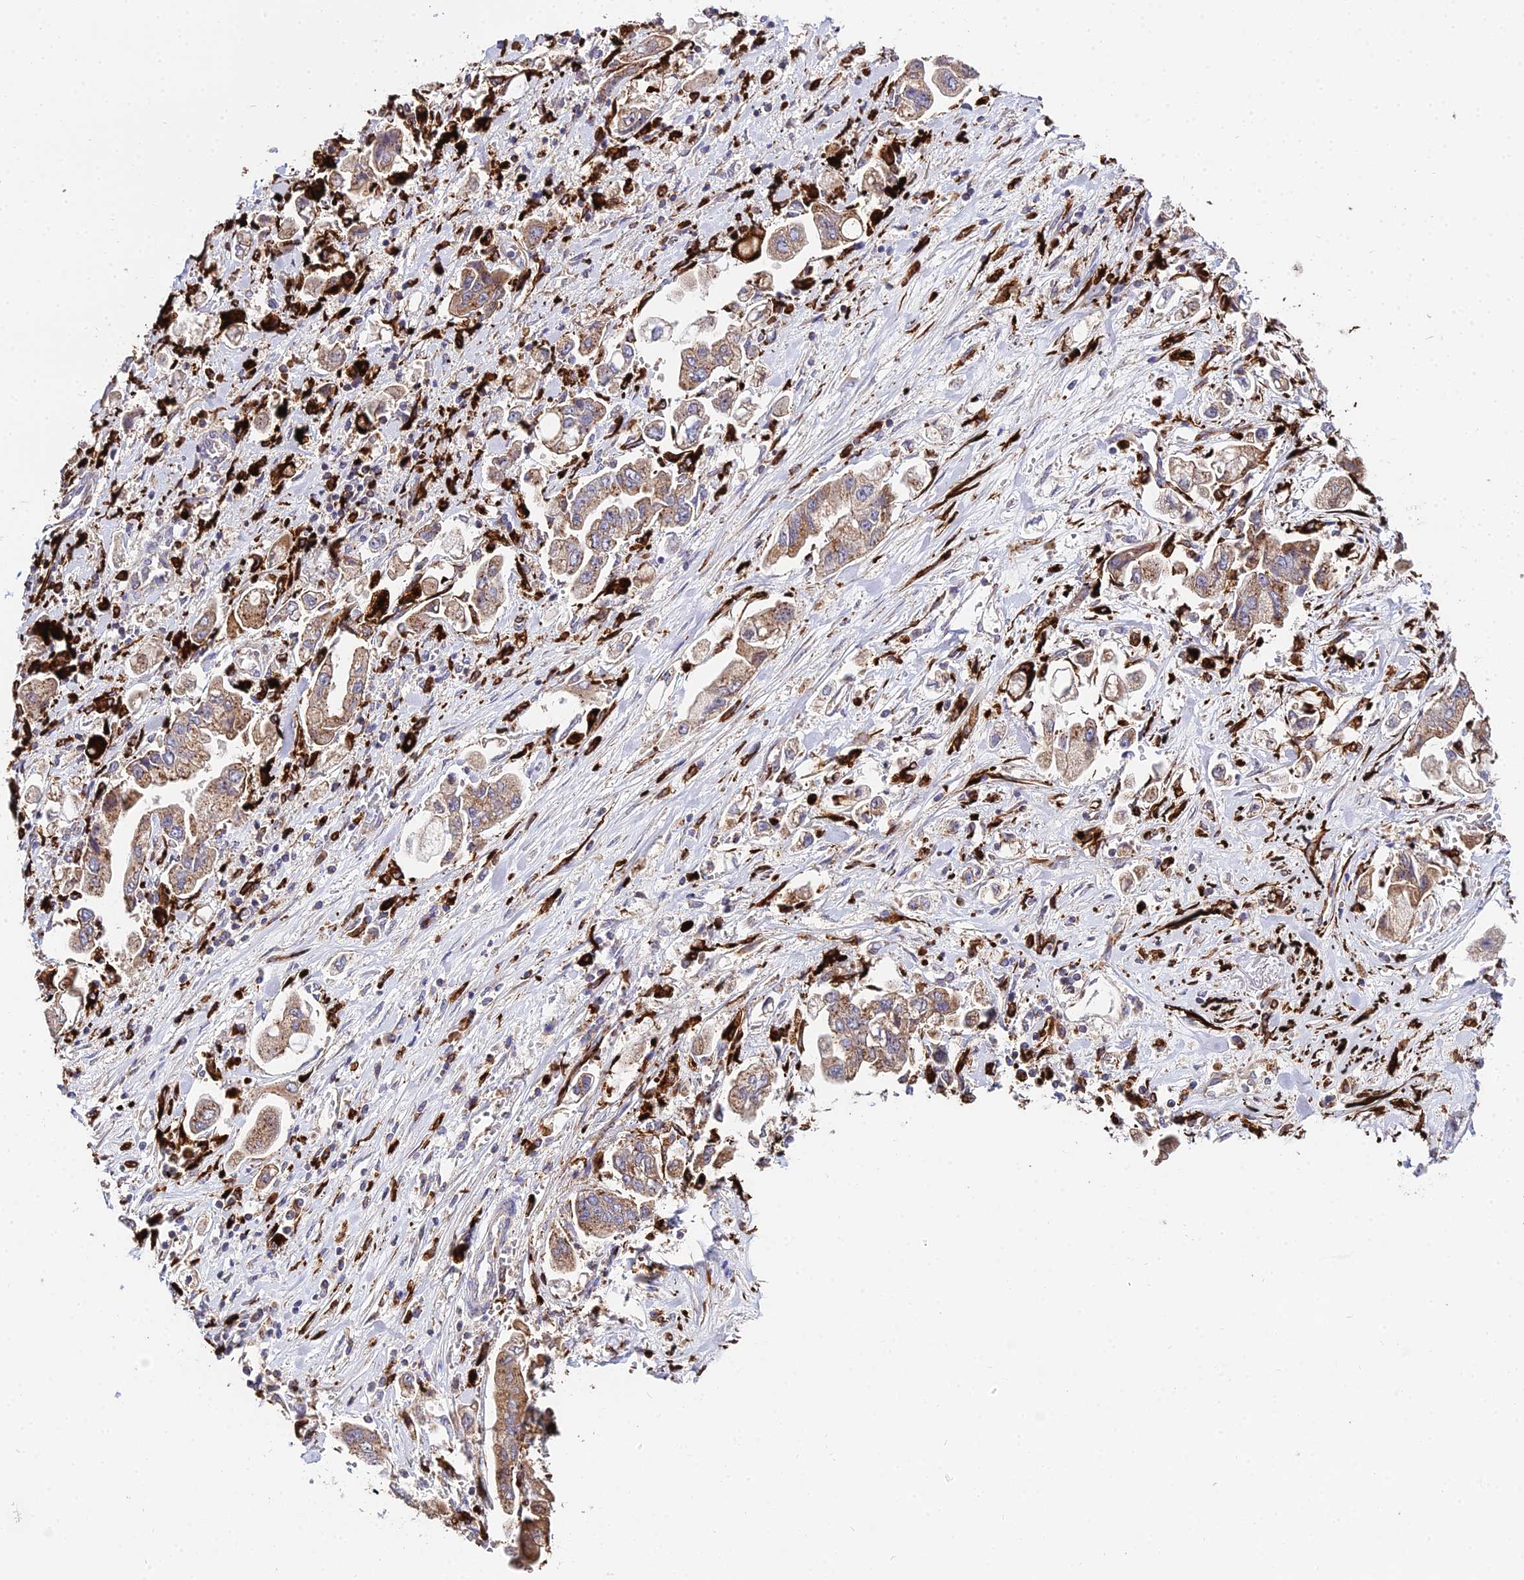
{"staining": {"intensity": "moderate", "quantity": ">75%", "location": "cytoplasmic/membranous"}, "tissue": "stomach cancer", "cell_type": "Tumor cells", "image_type": "cancer", "snomed": [{"axis": "morphology", "description": "Adenocarcinoma, NOS"}, {"axis": "topography", "description": "Stomach"}], "caption": "The histopathology image shows staining of adenocarcinoma (stomach), revealing moderate cytoplasmic/membranous protein positivity (brown color) within tumor cells.", "gene": "PEX19", "patient": {"sex": "male", "age": 62}}